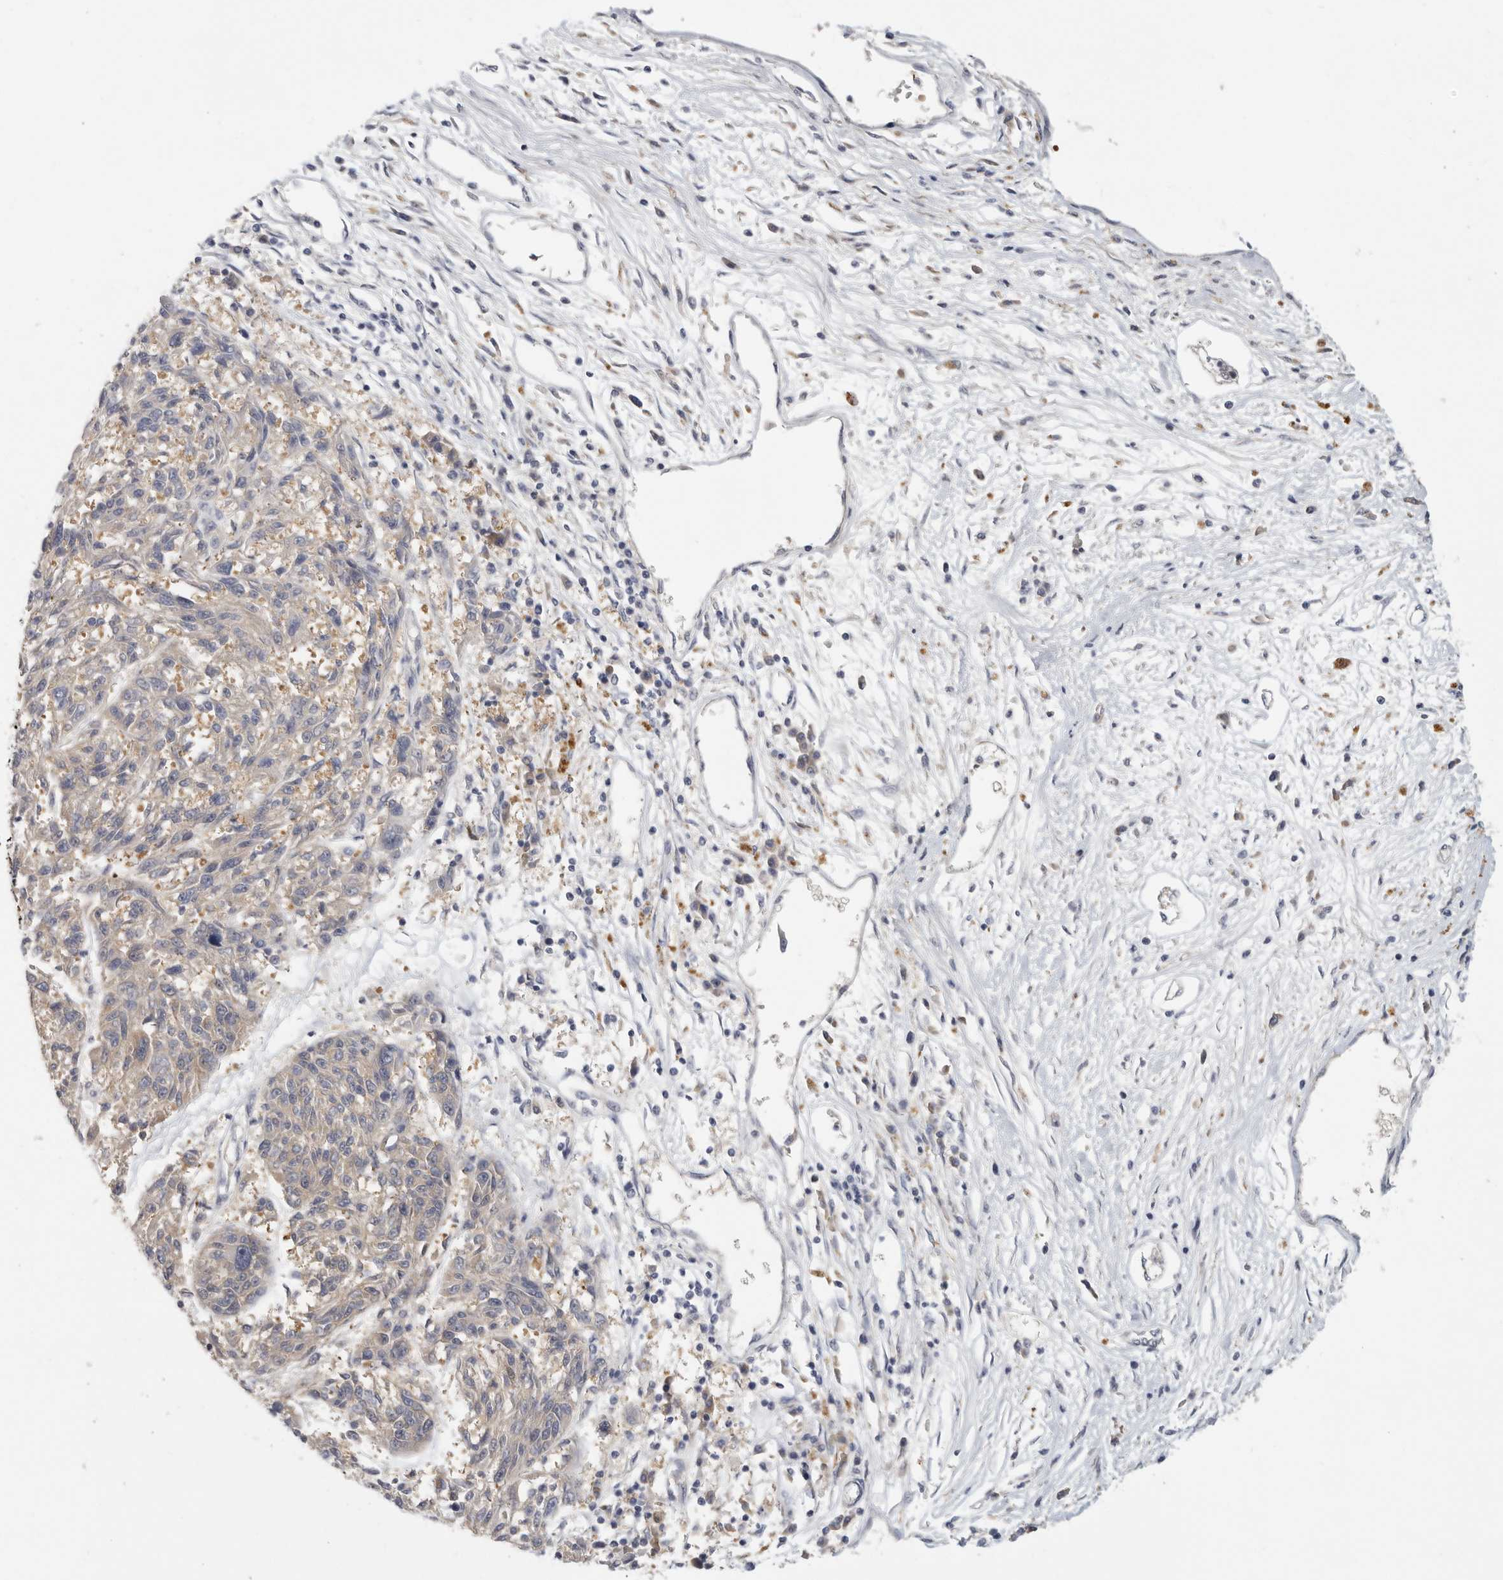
{"staining": {"intensity": "negative", "quantity": "none", "location": "none"}, "tissue": "melanoma", "cell_type": "Tumor cells", "image_type": "cancer", "snomed": [{"axis": "morphology", "description": "Malignant melanoma, NOS"}, {"axis": "topography", "description": "Skin"}], "caption": "Tumor cells are negative for protein expression in human melanoma. Brightfield microscopy of IHC stained with DAB (brown) and hematoxylin (blue), captured at high magnification.", "gene": "CFAP298", "patient": {"sex": "male", "age": 53}}